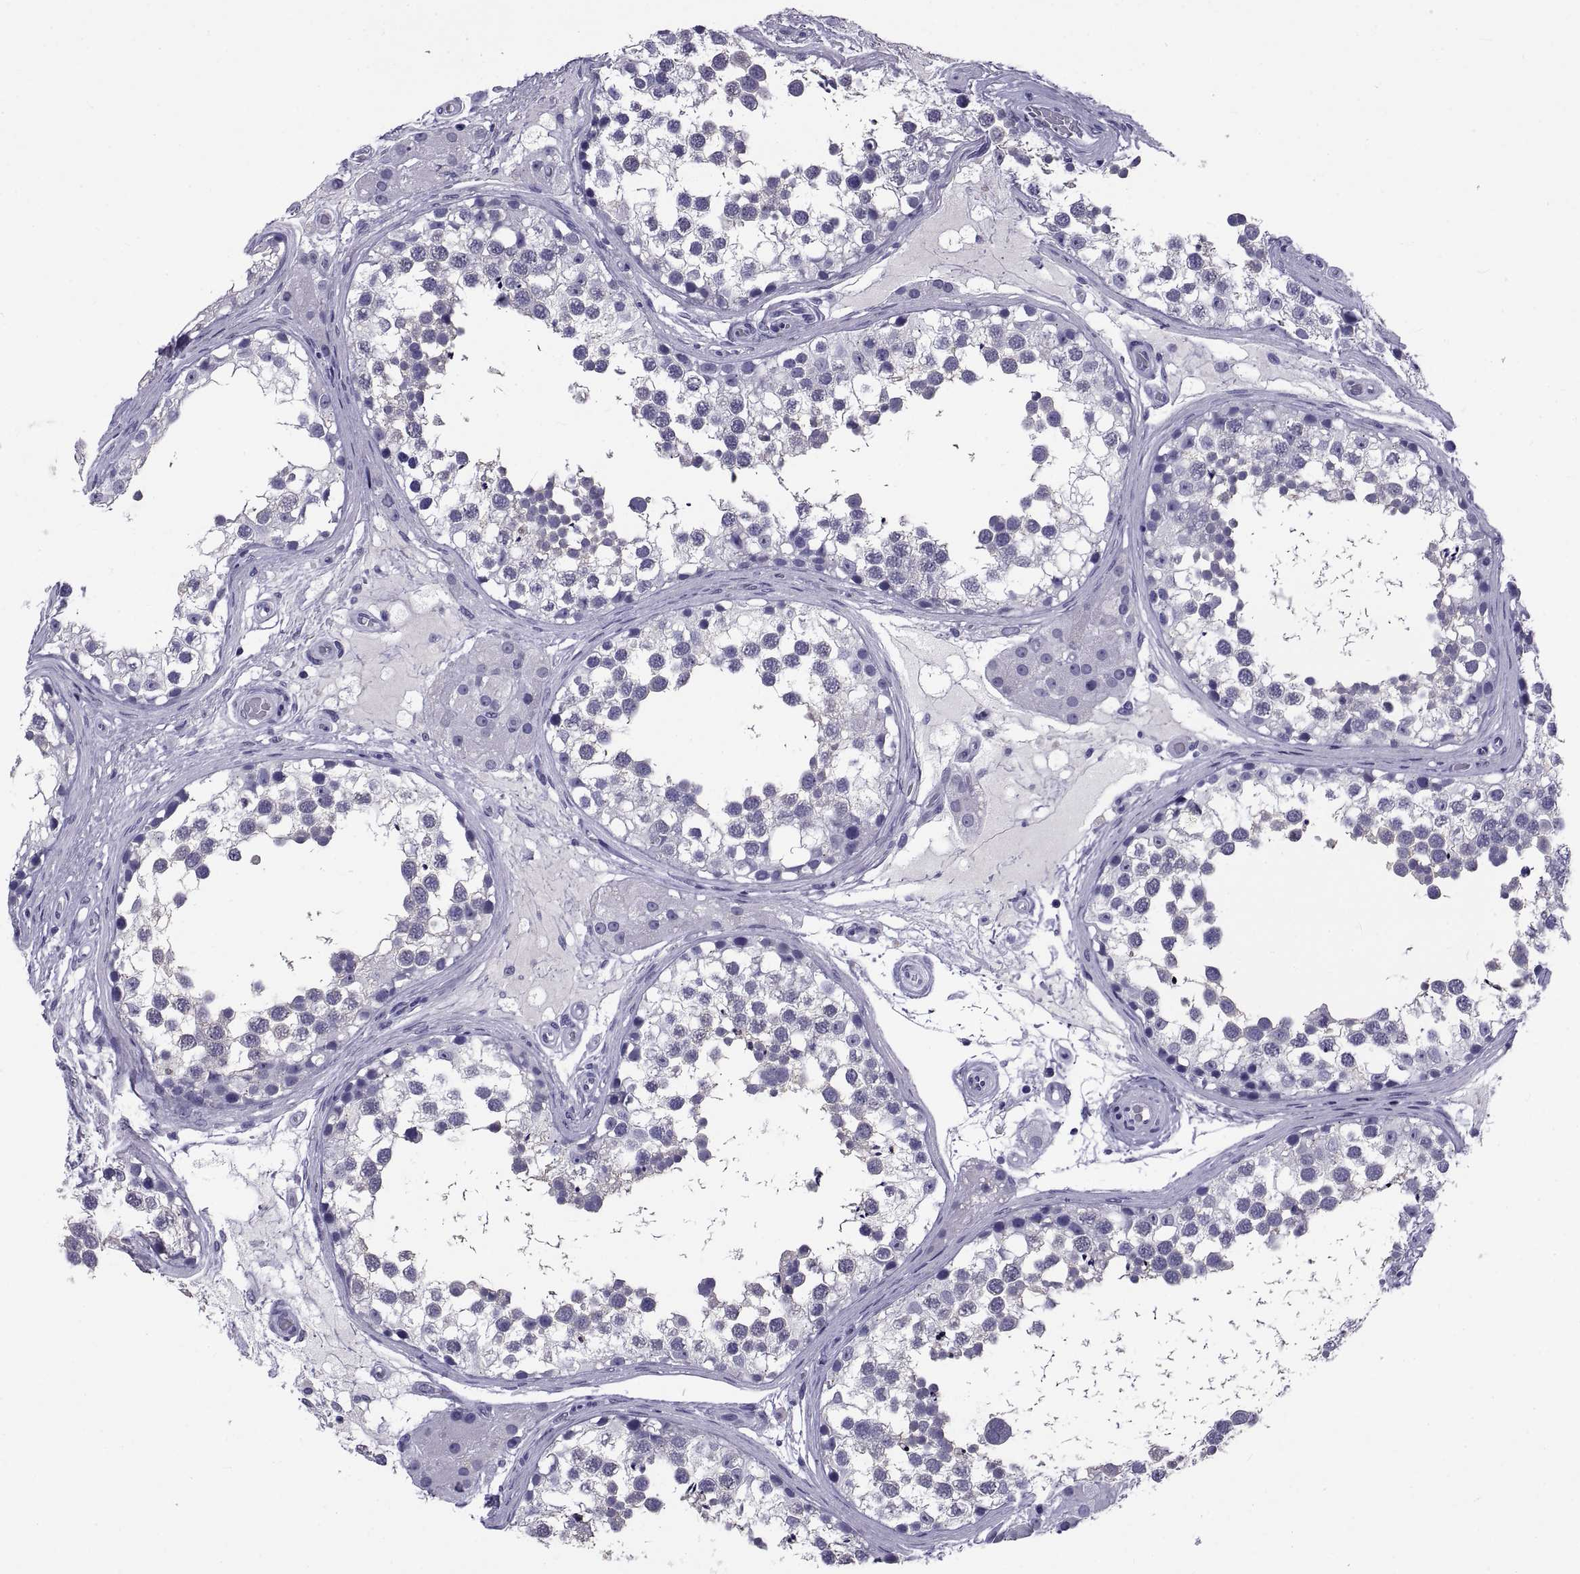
{"staining": {"intensity": "negative", "quantity": "none", "location": "none"}, "tissue": "testis", "cell_type": "Cells in seminiferous ducts", "image_type": "normal", "snomed": [{"axis": "morphology", "description": "Normal tissue, NOS"}, {"axis": "morphology", "description": "Seminoma, NOS"}, {"axis": "topography", "description": "Testis"}], "caption": "Protein analysis of normal testis reveals no significant staining in cells in seminiferous ducts. (Stains: DAB (3,3'-diaminobenzidine) immunohistochemistry (IHC) with hematoxylin counter stain, Microscopy: brightfield microscopy at high magnification).", "gene": "TGFBR3L", "patient": {"sex": "male", "age": 65}}